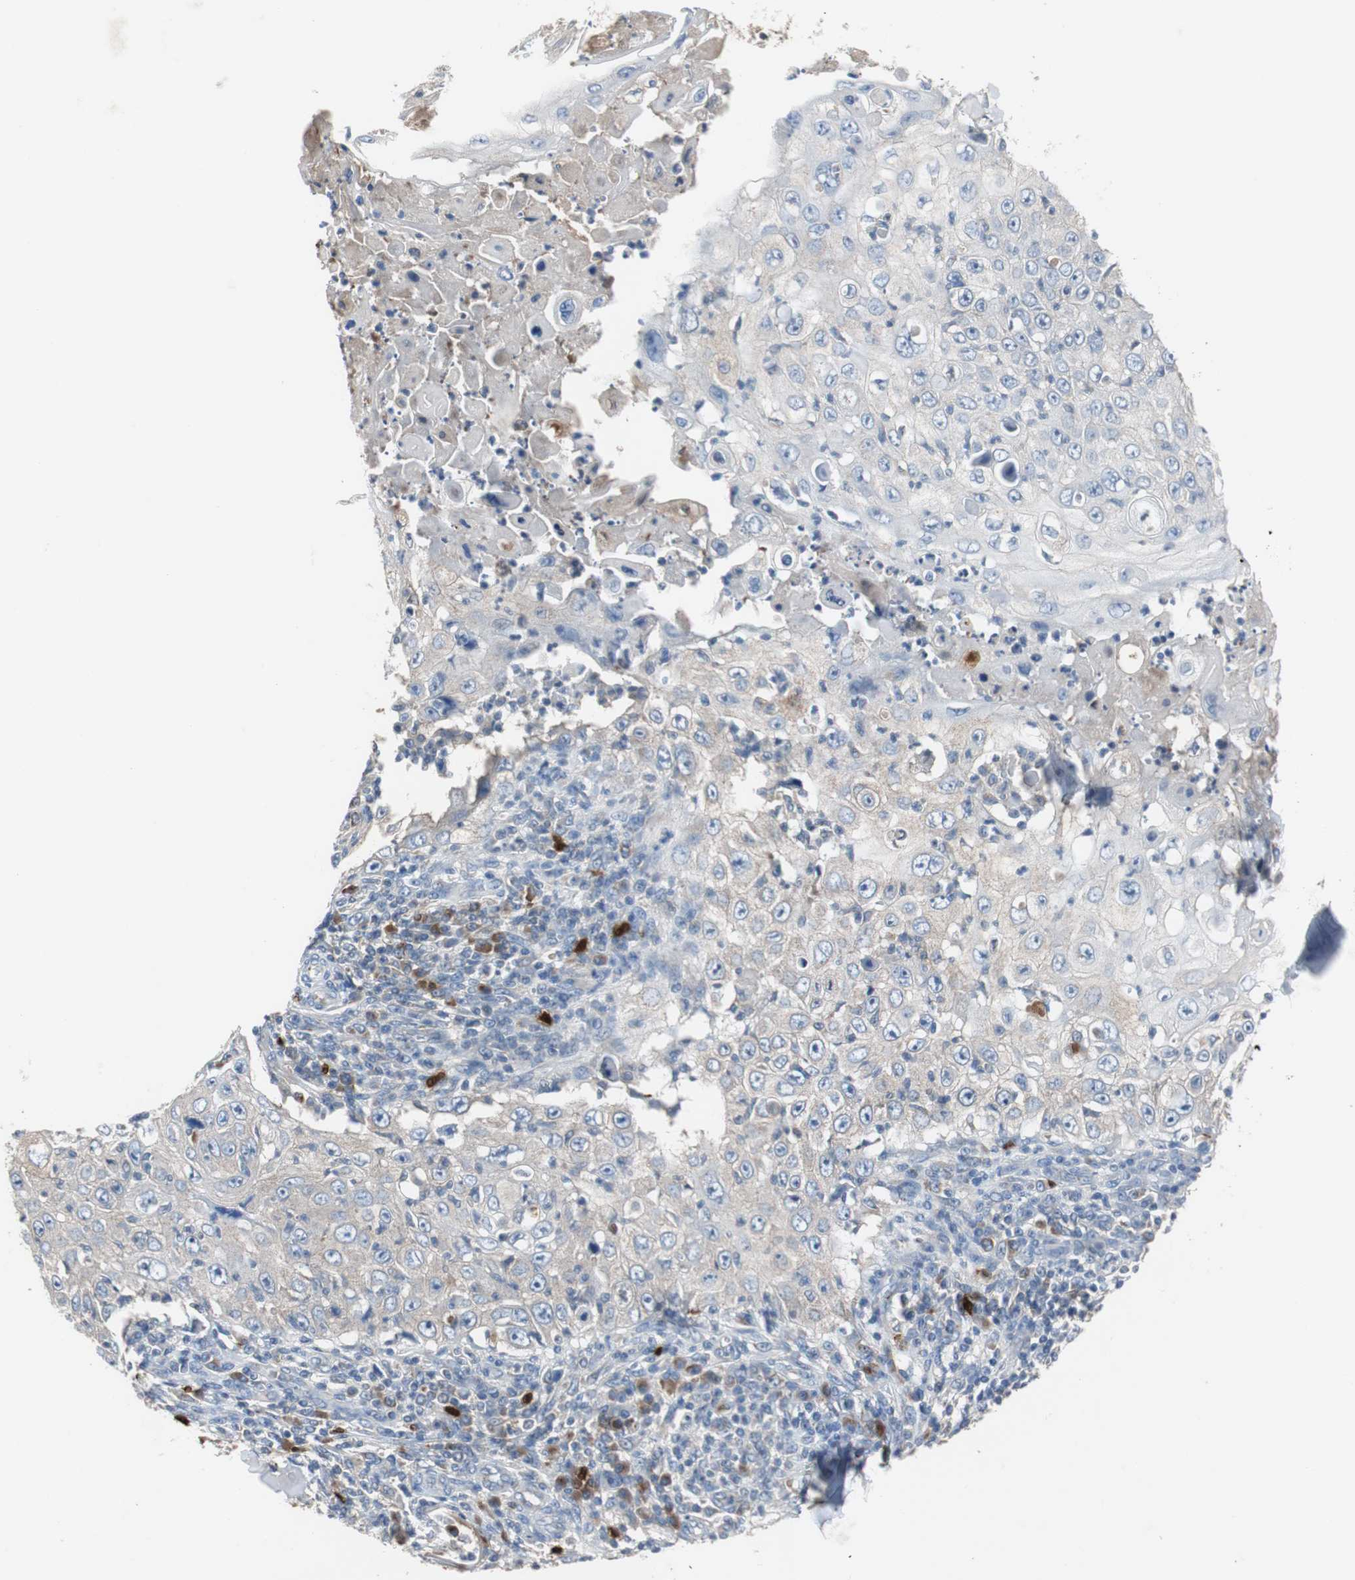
{"staining": {"intensity": "weak", "quantity": "25%-75%", "location": "cytoplasmic/membranous"}, "tissue": "skin cancer", "cell_type": "Tumor cells", "image_type": "cancer", "snomed": [{"axis": "morphology", "description": "Squamous cell carcinoma, NOS"}, {"axis": "topography", "description": "Skin"}], "caption": "A photomicrograph of human squamous cell carcinoma (skin) stained for a protein exhibits weak cytoplasmic/membranous brown staining in tumor cells.", "gene": "CALB2", "patient": {"sex": "male", "age": 86}}